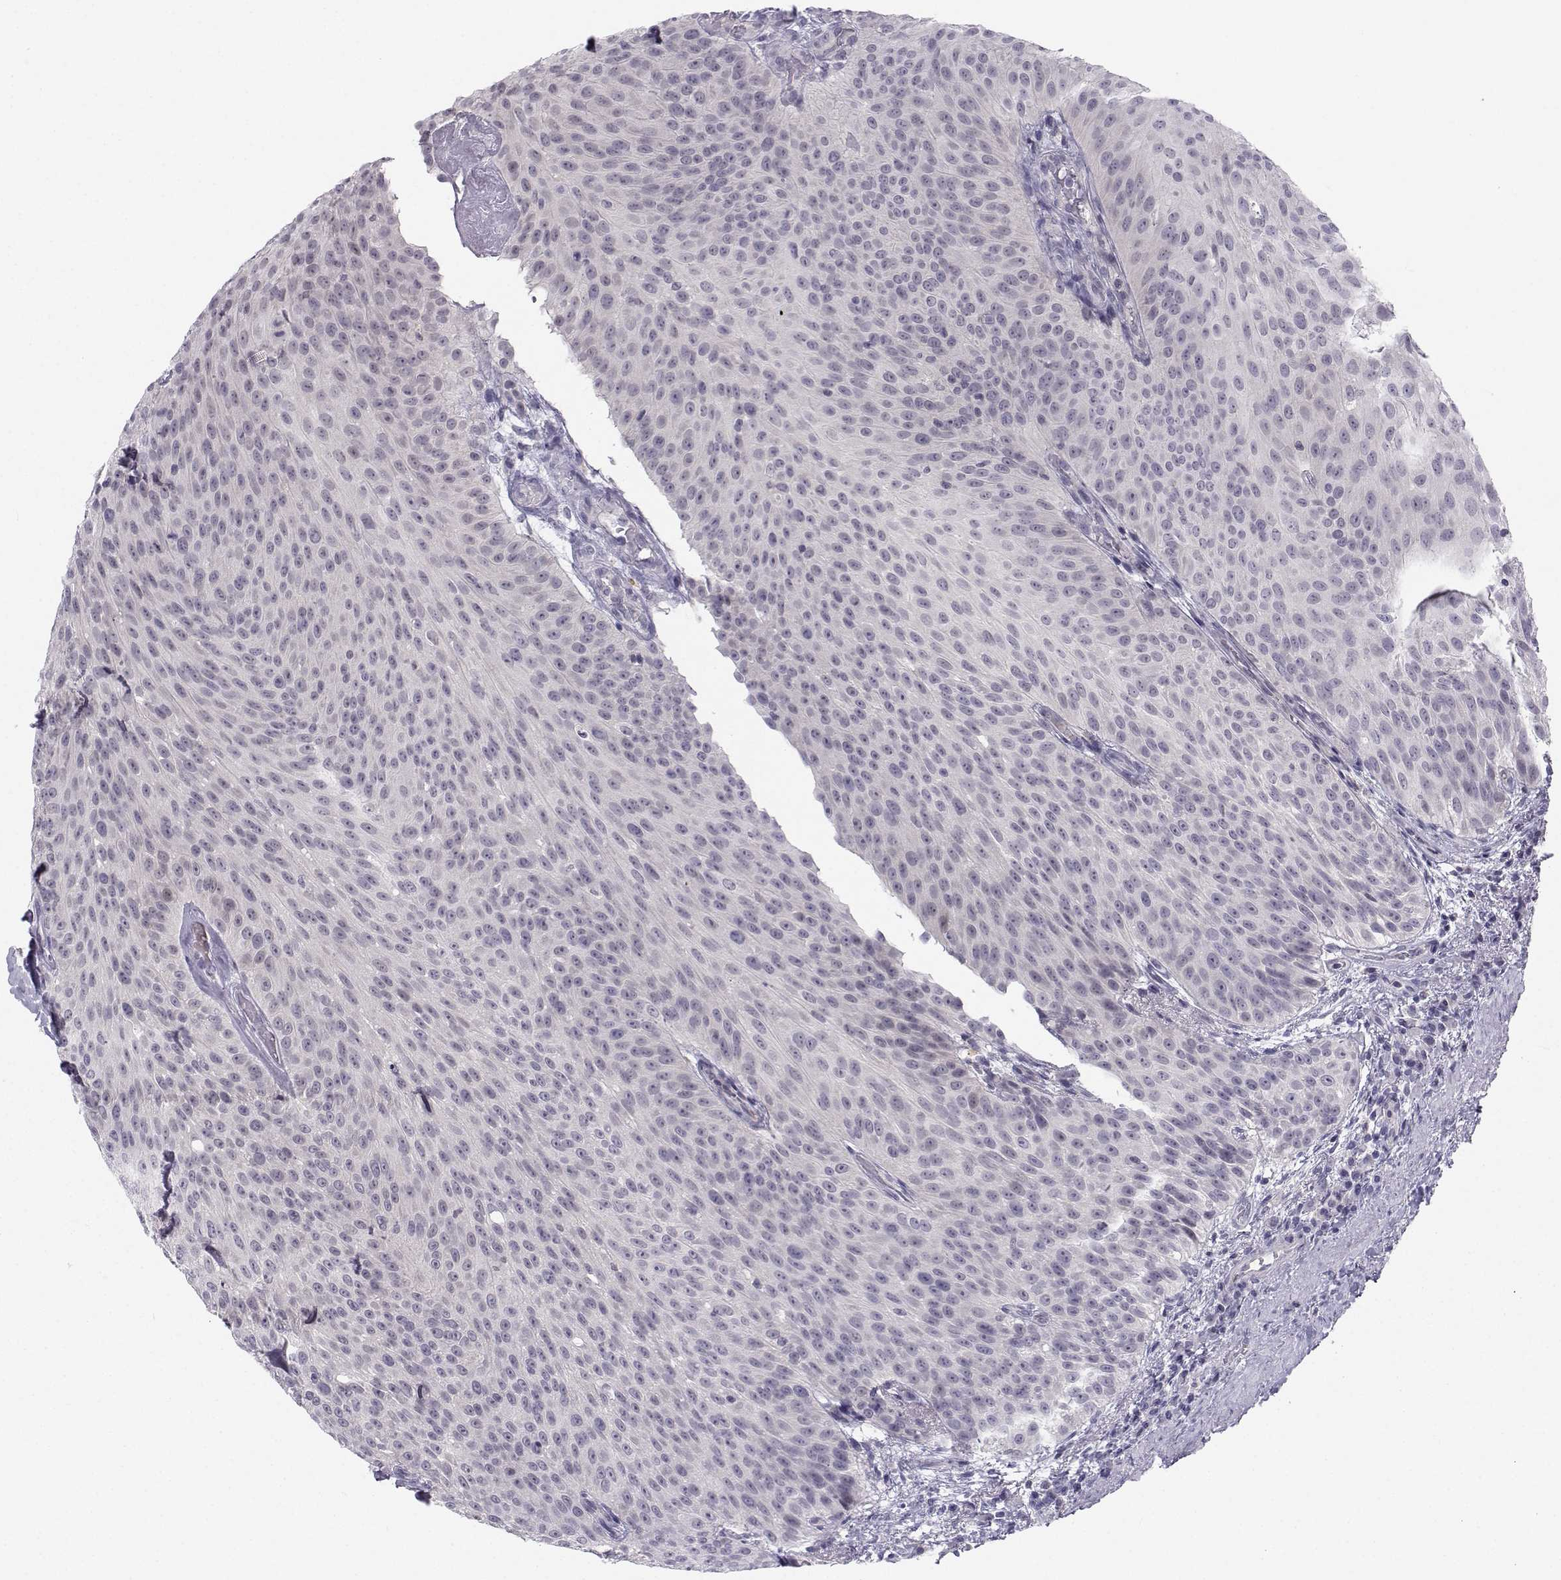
{"staining": {"intensity": "negative", "quantity": "none", "location": "none"}, "tissue": "urothelial cancer", "cell_type": "Tumor cells", "image_type": "cancer", "snomed": [{"axis": "morphology", "description": "Urothelial carcinoma, Low grade"}, {"axis": "topography", "description": "Urinary bladder"}], "caption": "DAB immunohistochemical staining of urothelial carcinoma (low-grade) demonstrates no significant staining in tumor cells.", "gene": "MROH7", "patient": {"sex": "male", "age": 78}}